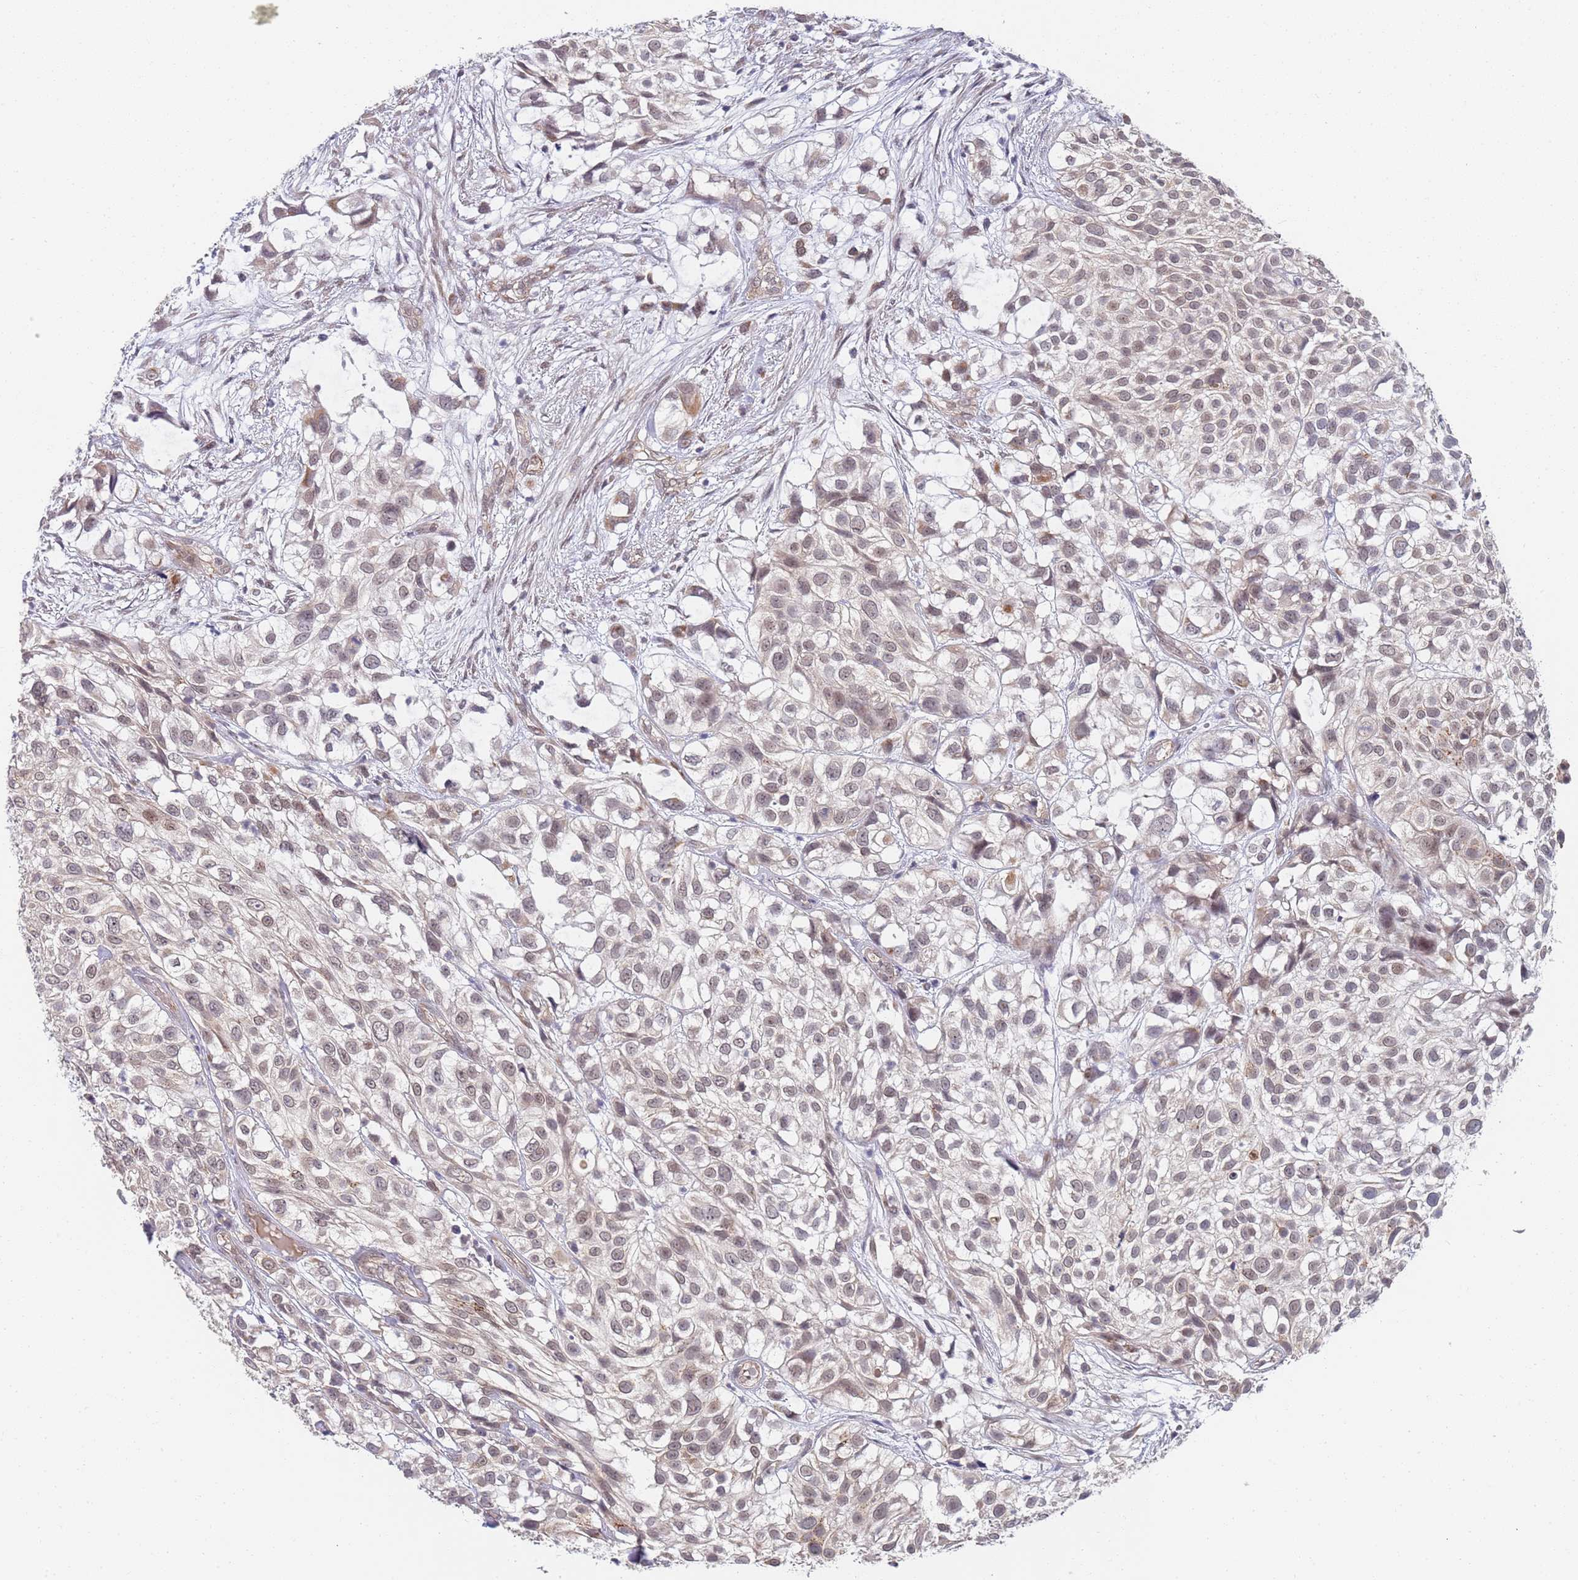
{"staining": {"intensity": "weak", "quantity": "25%-75%", "location": "nuclear"}, "tissue": "urothelial cancer", "cell_type": "Tumor cells", "image_type": "cancer", "snomed": [{"axis": "morphology", "description": "Urothelial carcinoma, High grade"}, {"axis": "topography", "description": "Urinary bladder"}], "caption": "Immunohistochemical staining of high-grade urothelial carcinoma exhibits low levels of weak nuclear protein expression in approximately 25%-75% of tumor cells.", "gene": "B4GALT4", "patient": {"sex": "male", "age": 56}}